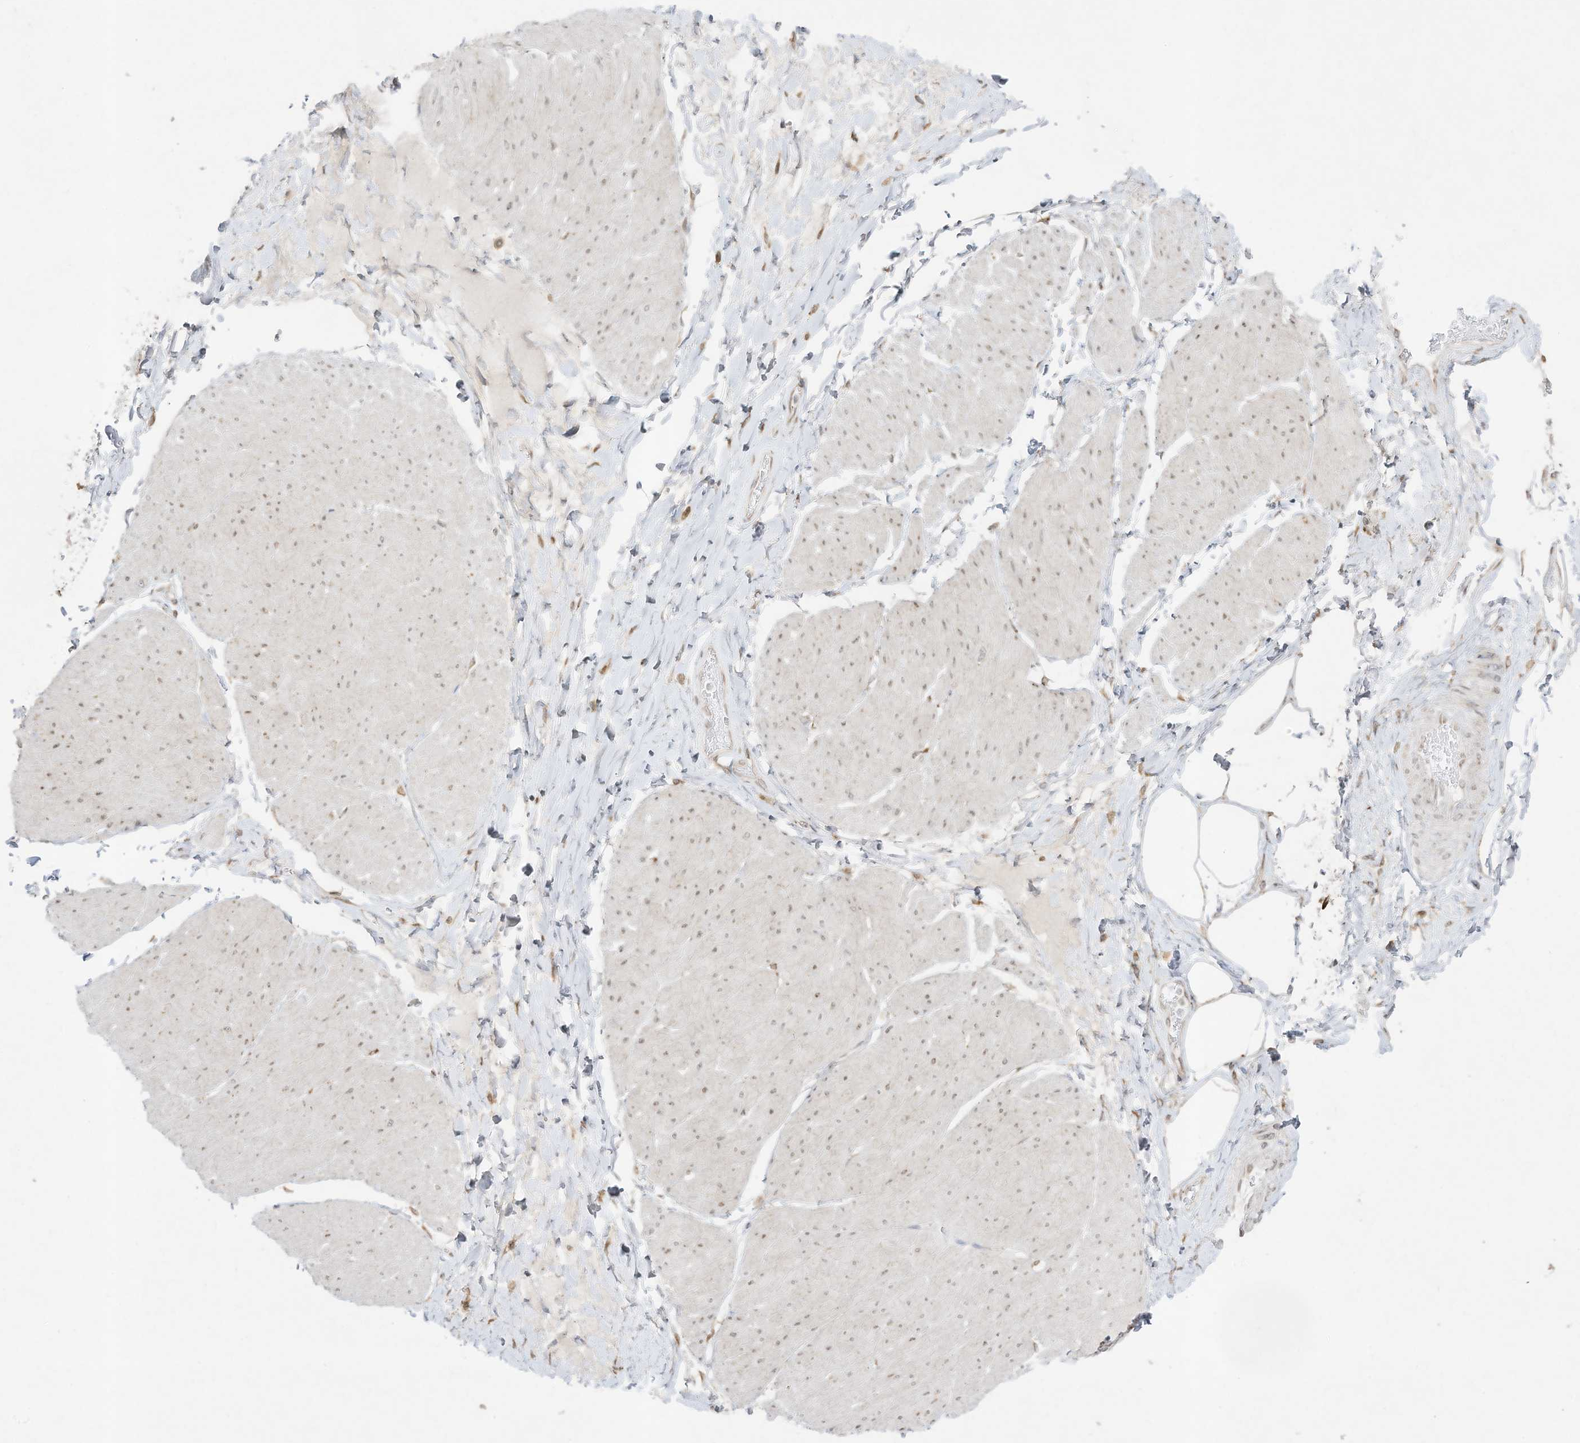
{"staining": {"intensity": "negative", "quantity": "none", "location": "none"}, "tissue": "smooth muscle", "cell_type": "Smooth muscle cells", "image_type": "normal", "snomed": [{"axis": "morphology", "description": "Urothelial carcinoma, High grade"}, {"axis": "topography", "description": "Urinary bladder"}], "caption": "High power microscopy photomicrograph of an IHC histopathology image of benign smooth muscle, revealing no significant positivity in smooth muscle cells.", "gene": "PTK6", "patient": {"sex": "male", "age": 46}}